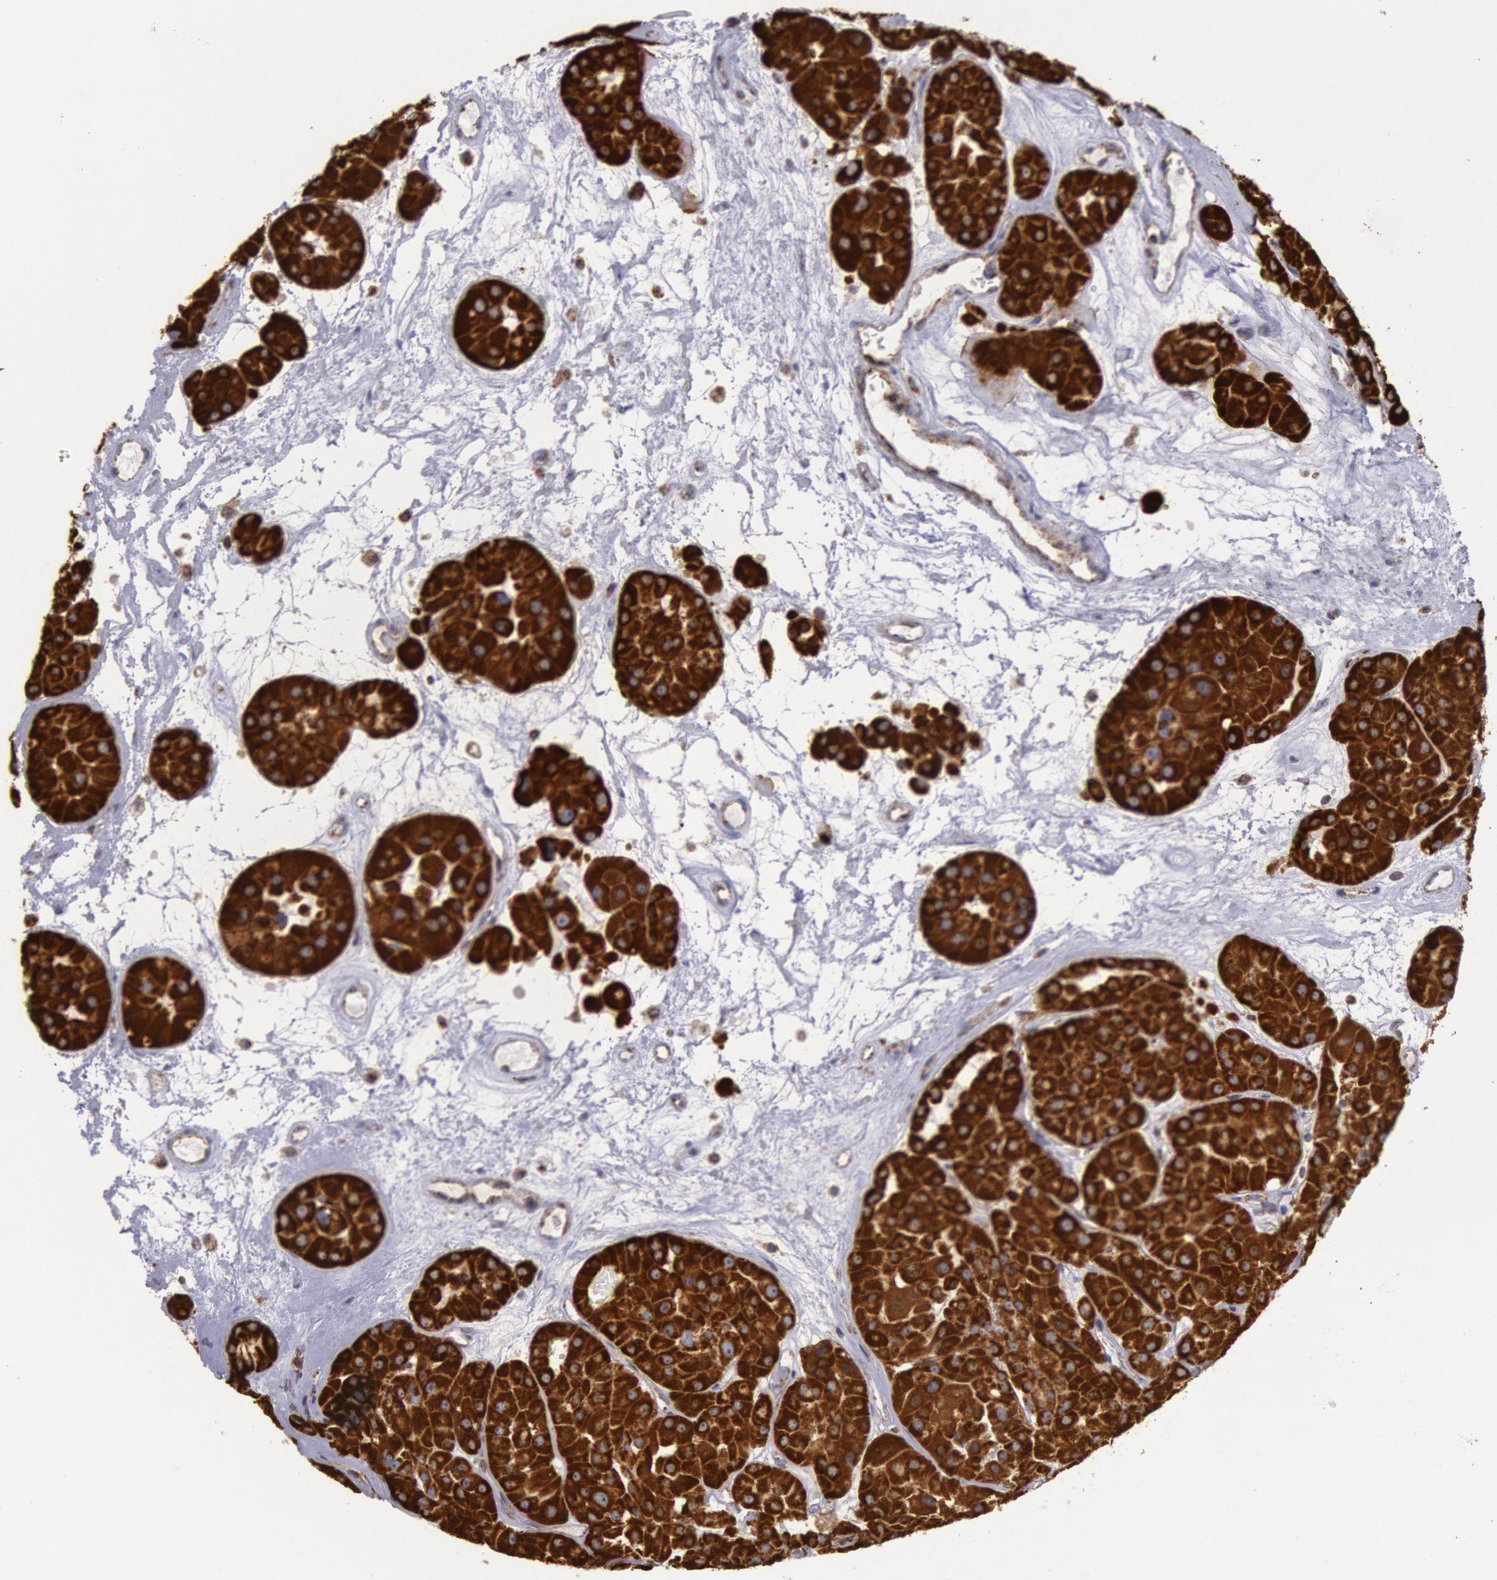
{"staining": {"intensity": "strong", "quantity": ">75%", "location": "cytoplasmic/membranous"}, "tissue": "renal cancer", "cell_type": "Tumor cells", "image_type": "cancer", "snomed": [{"axis": "morphology", "description": "Adenocarcinoma, uncertain malignant potential"}, {"axis": "topography", "description": "Kidney"}], "caption": "IHC image of adenocarcinoma,  uncertain malignant potential (renal) stained for a protein (brown), which shows high levels of strong cytoplasmic/membranous staining in approximately >75% of tumor cells.", "gene": "CYC1", "patient": {"sex": "male", "age": 63}}